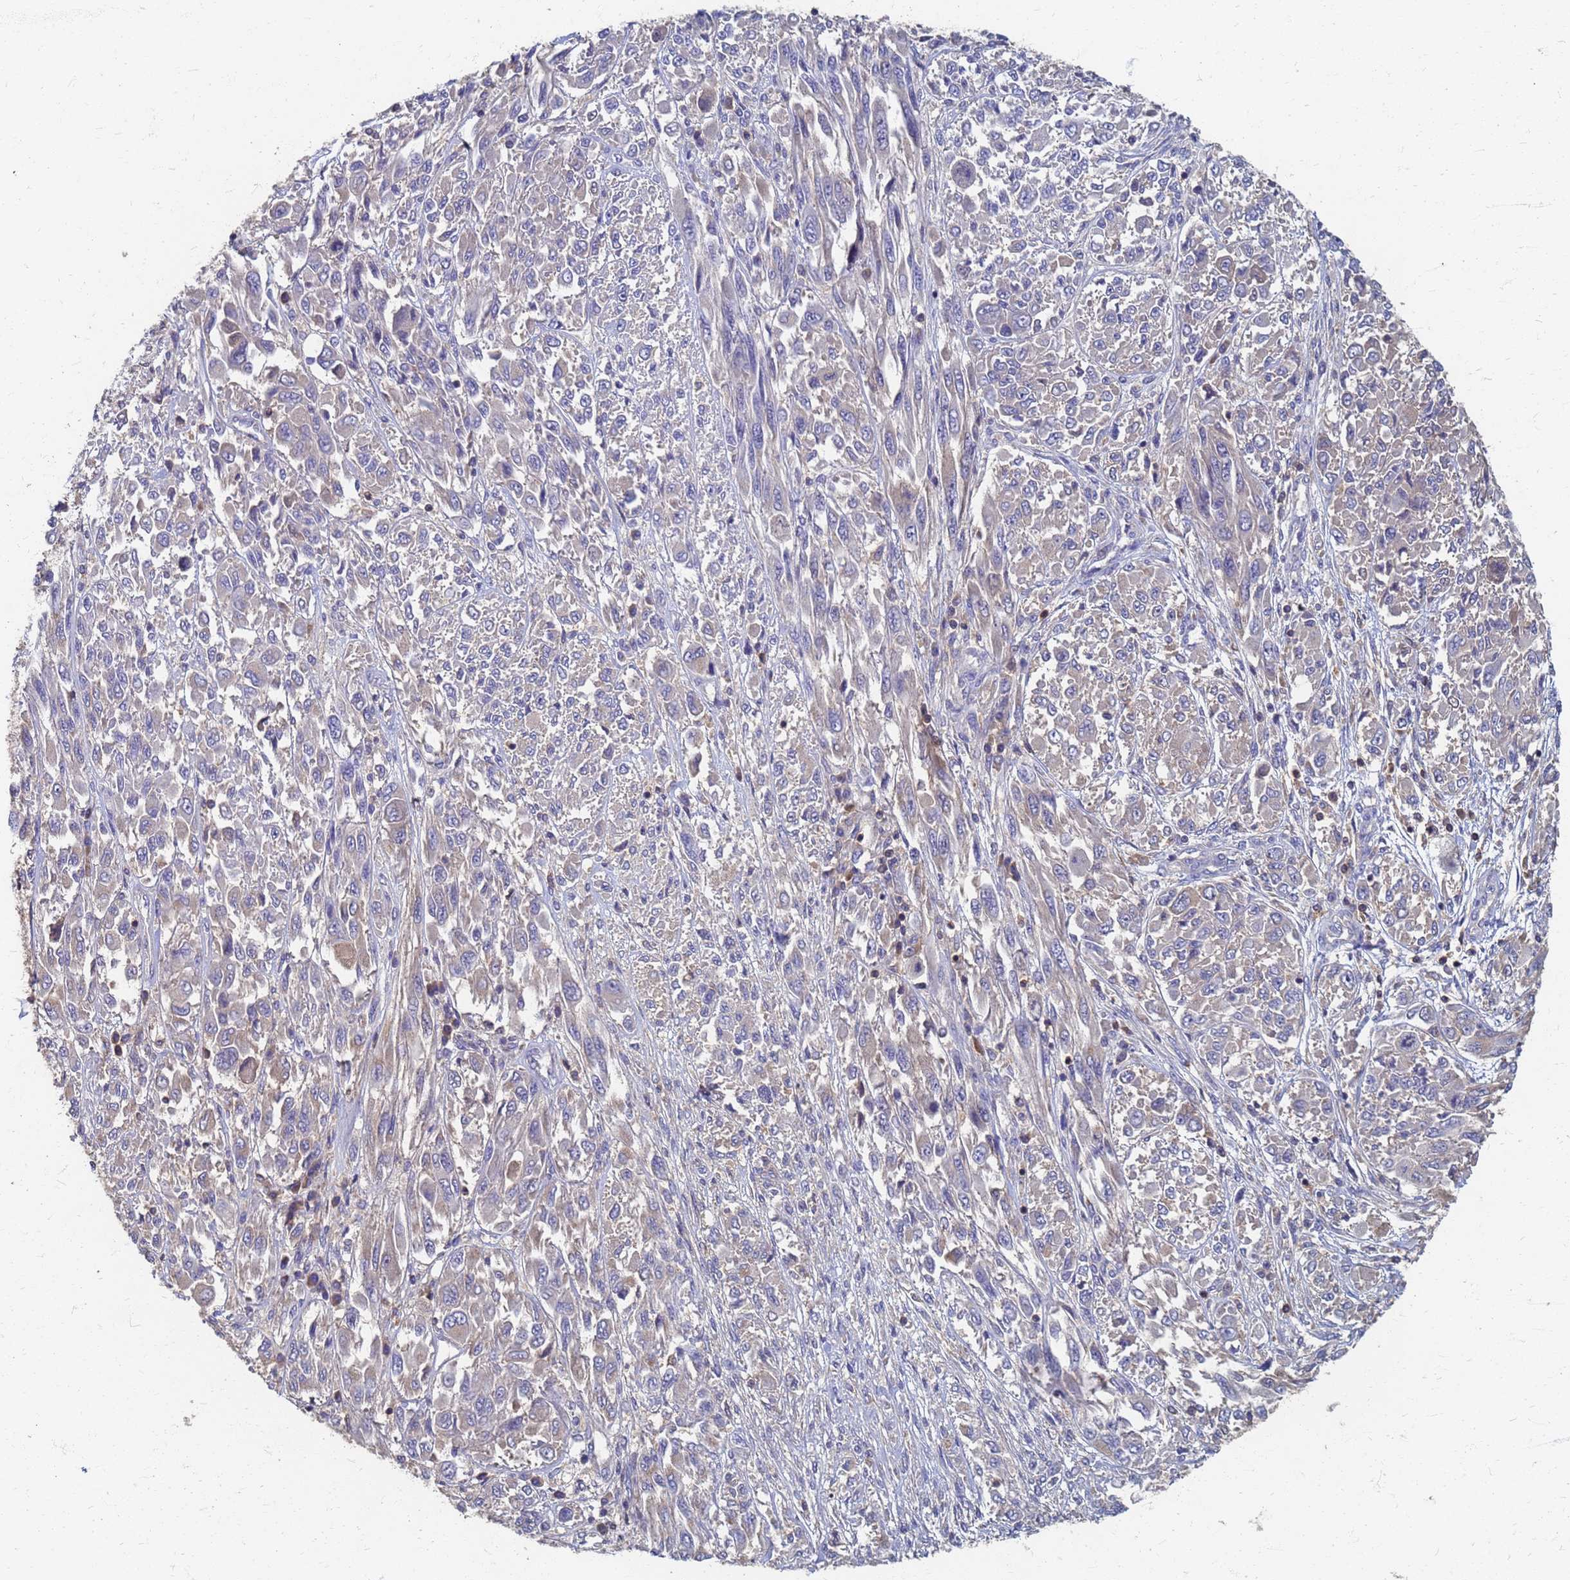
{"staining": {"intensity": "negative", "quantity": "none", "location": "none"}, "tissue": "melanoma", "cell_type": "Tumor cells", "image_type": "cancer", "snomed": [{"axis": "morphology", "description": "Malignant melanoma, NOS"}, {"axis": "topography", "description": "Skin"}], "caption": "Malignant melanoma was stained to show a protein in brown. There is no significant expression in tumor cells. The staining was performed using DAB (3,3'-diaminobenzidine) to visualize the protein expression in brown, while the nuclei were stained in blue with hematoxylin (Magnification: 20x).", "gene": "KRCC1", "patient": {"sex": "female", "age": 91}}